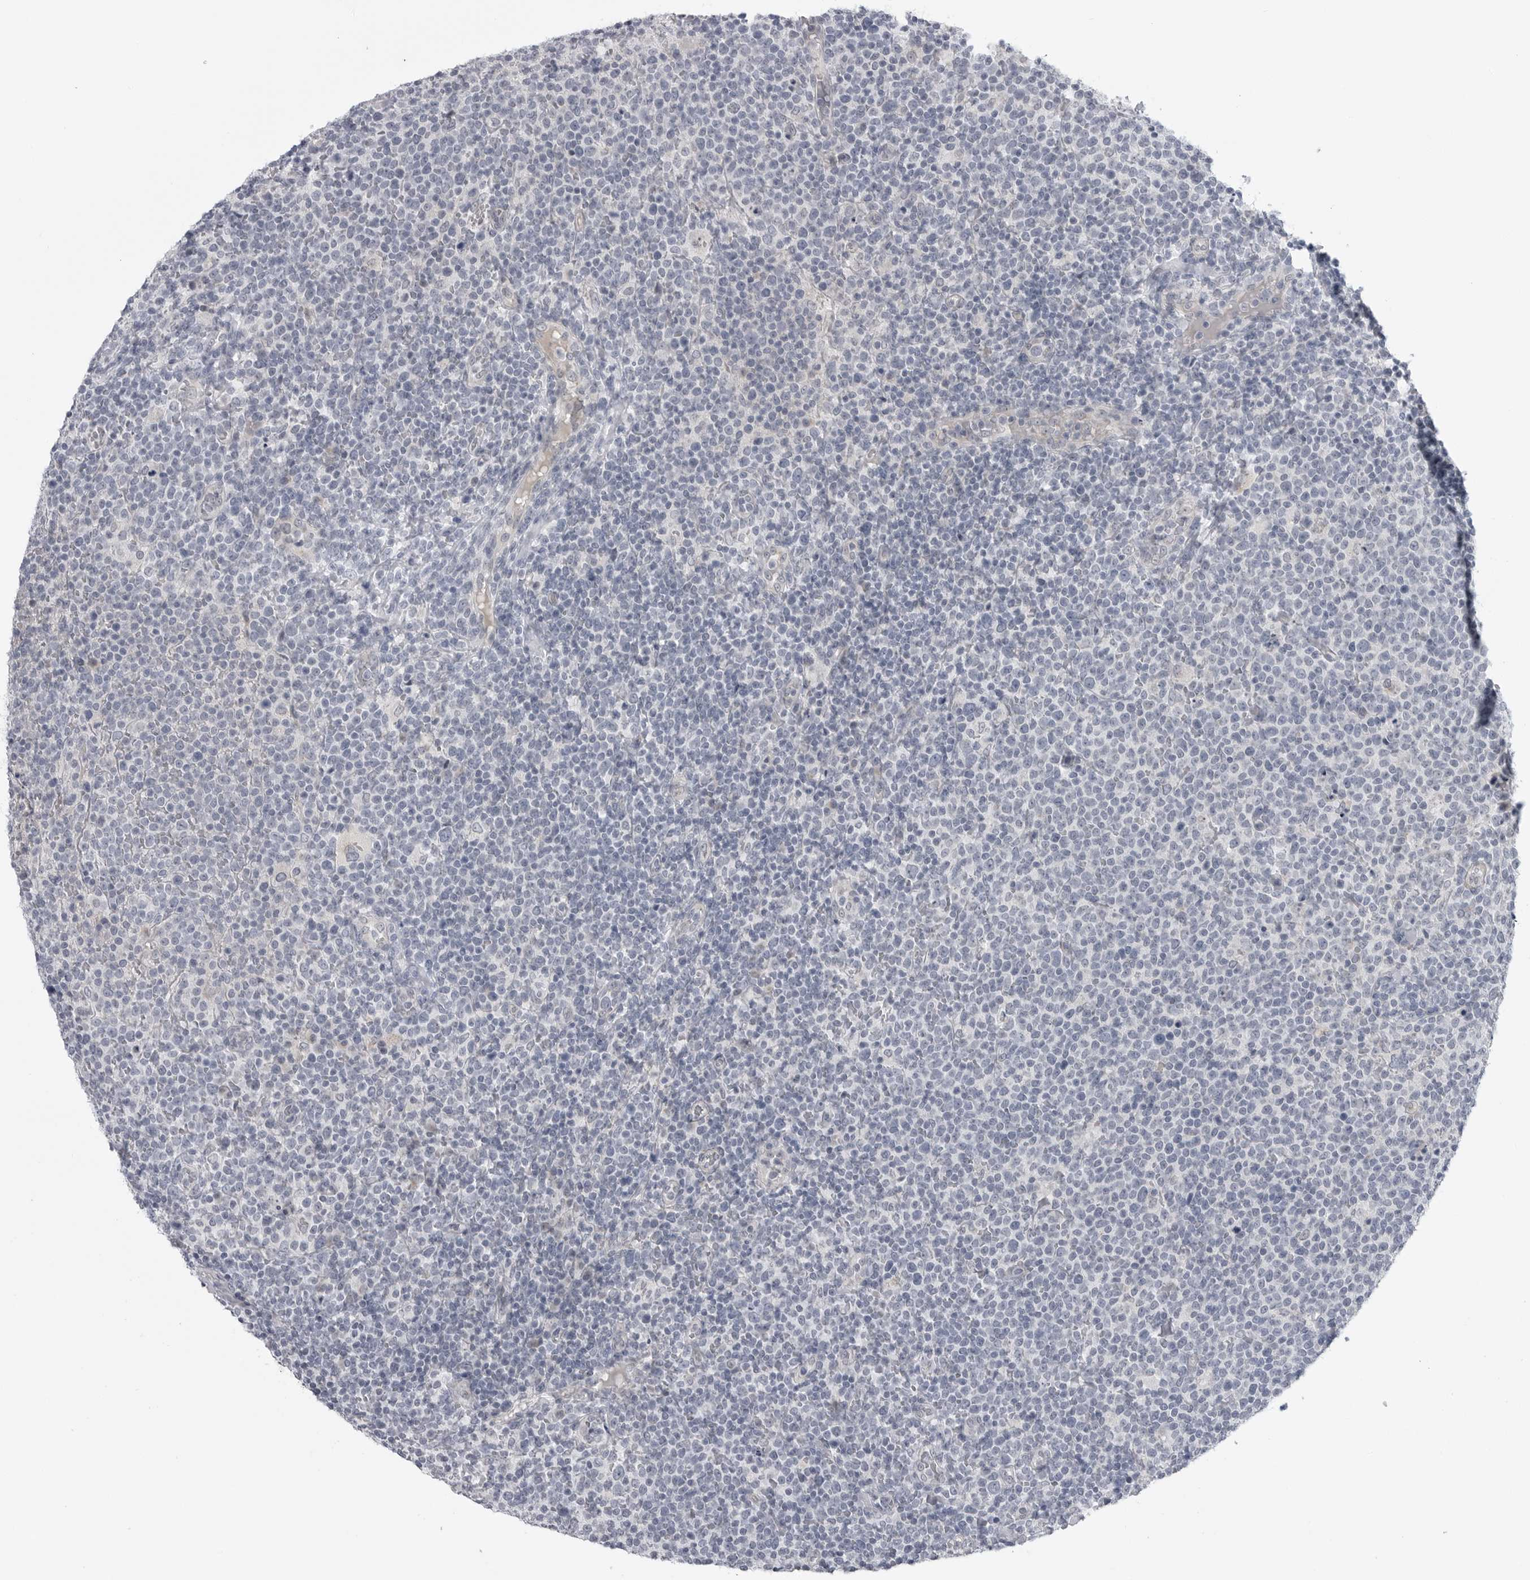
{"staining": {"intensity": "negative", "quantity": "none", "location": "none"}, "tissue": "lymphoma", "cell_type": "Tumor cells", "image_type": "cancer", "snomed": [{"axis": "morphology", "description": "Malignant lymphoma, non-Hodgkin's type, High grade"}, {"axis": "topography", "description": "Lymph node"}], "caption": "DAB (3,3'-diaminobenzidine) immunohistochemical staining of human lymphoma reveals no significant positivity in tumor cells. (Immunohistochemistry, brightfield microscopy, high magnification).", "gene": "LRRC45", "patient": {"sex": "male", "age": 61}}